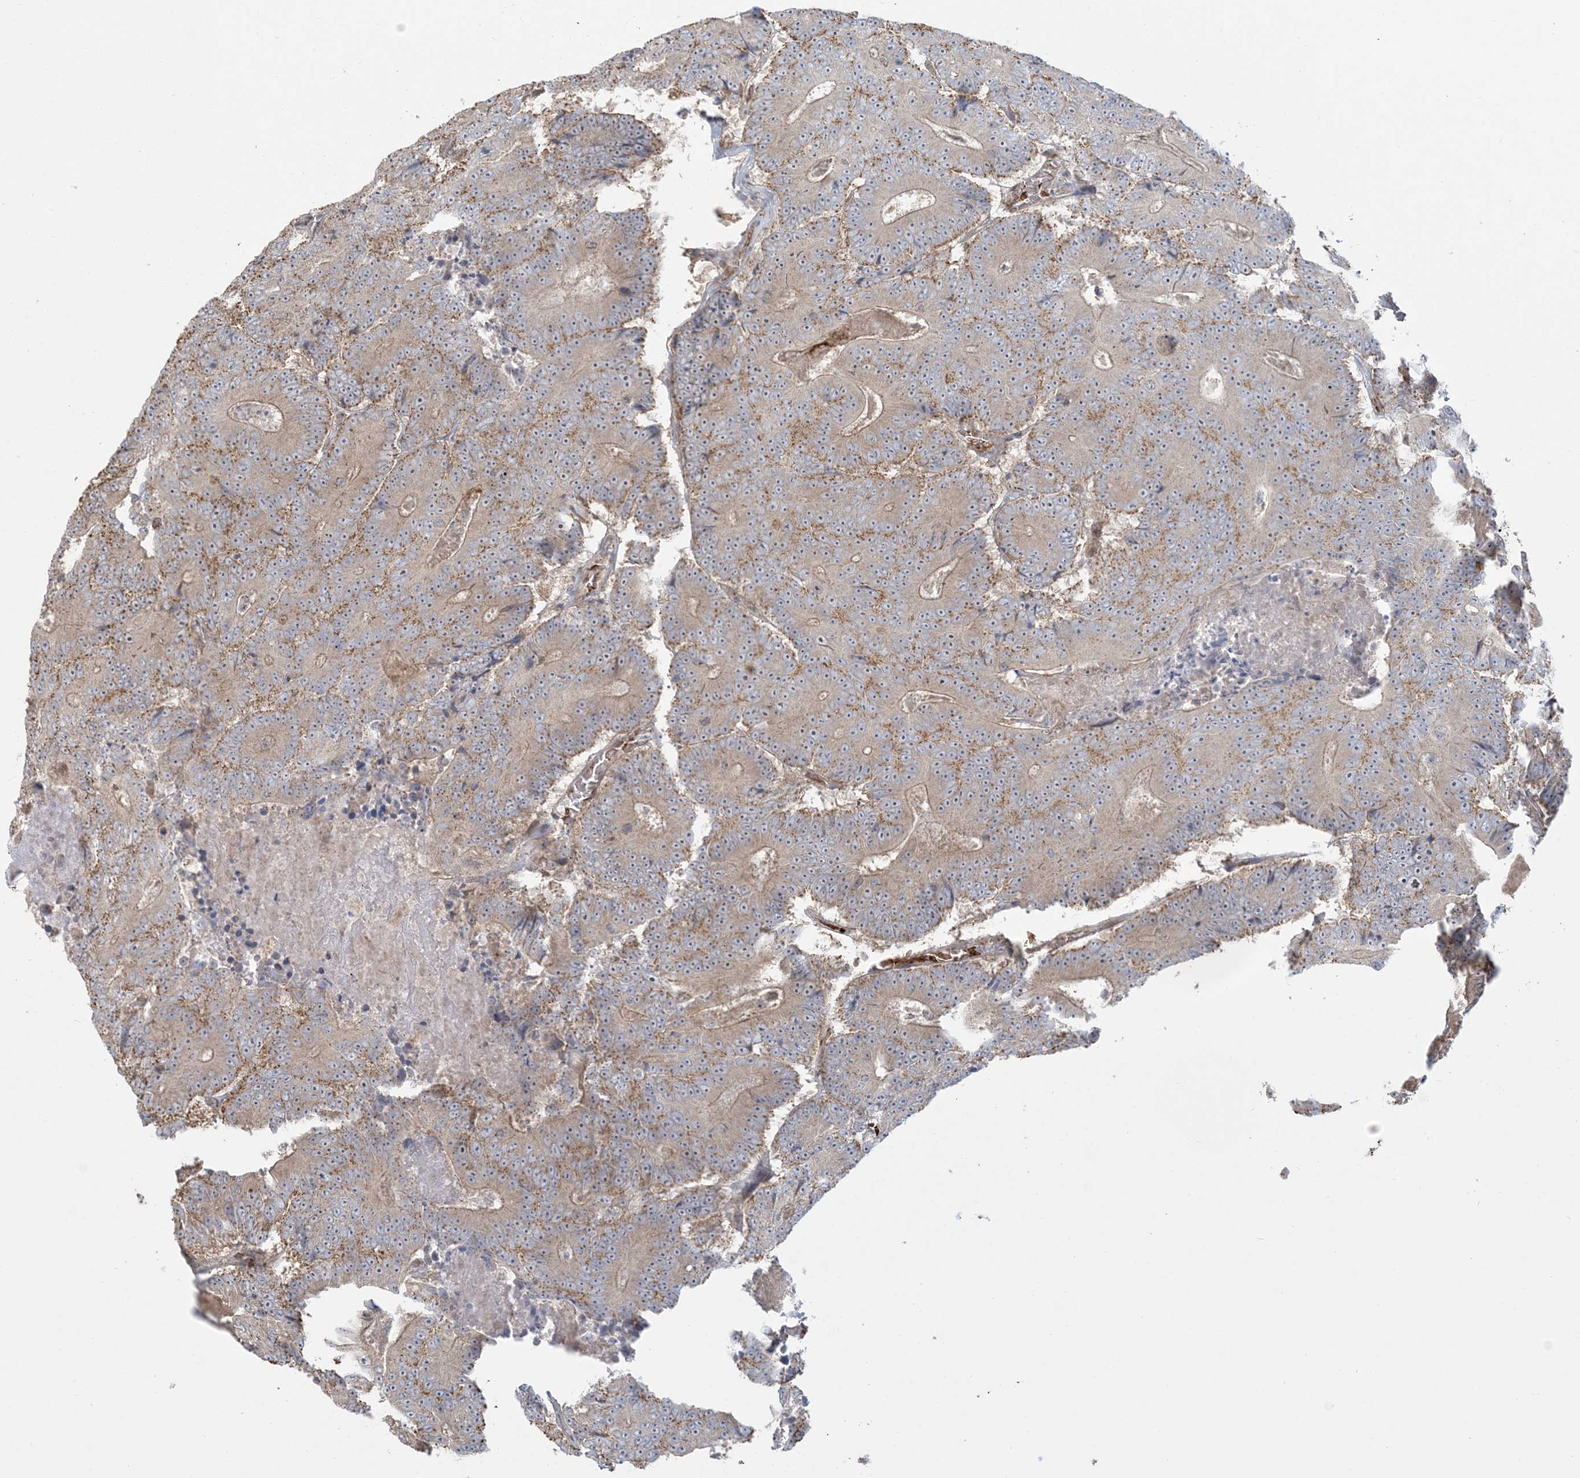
{"staining": {"intensity": "negative", "quantity": "none", "location": "none"}, "tissue": "colorectal cancer", "cell_type": "Tumor cells", "image_type": "cancer", "snomed": [{"axis": "morphology", "description": "Adenocarcinoma, NOS"}, {"axis": "topography", "description": "Colon"}], "caption": "IHC of colorectal adenocarcinoma reveals no staining in tumor cells.", "gene": "ABCF3", "patient": {"sex": "male", "age": 83}}